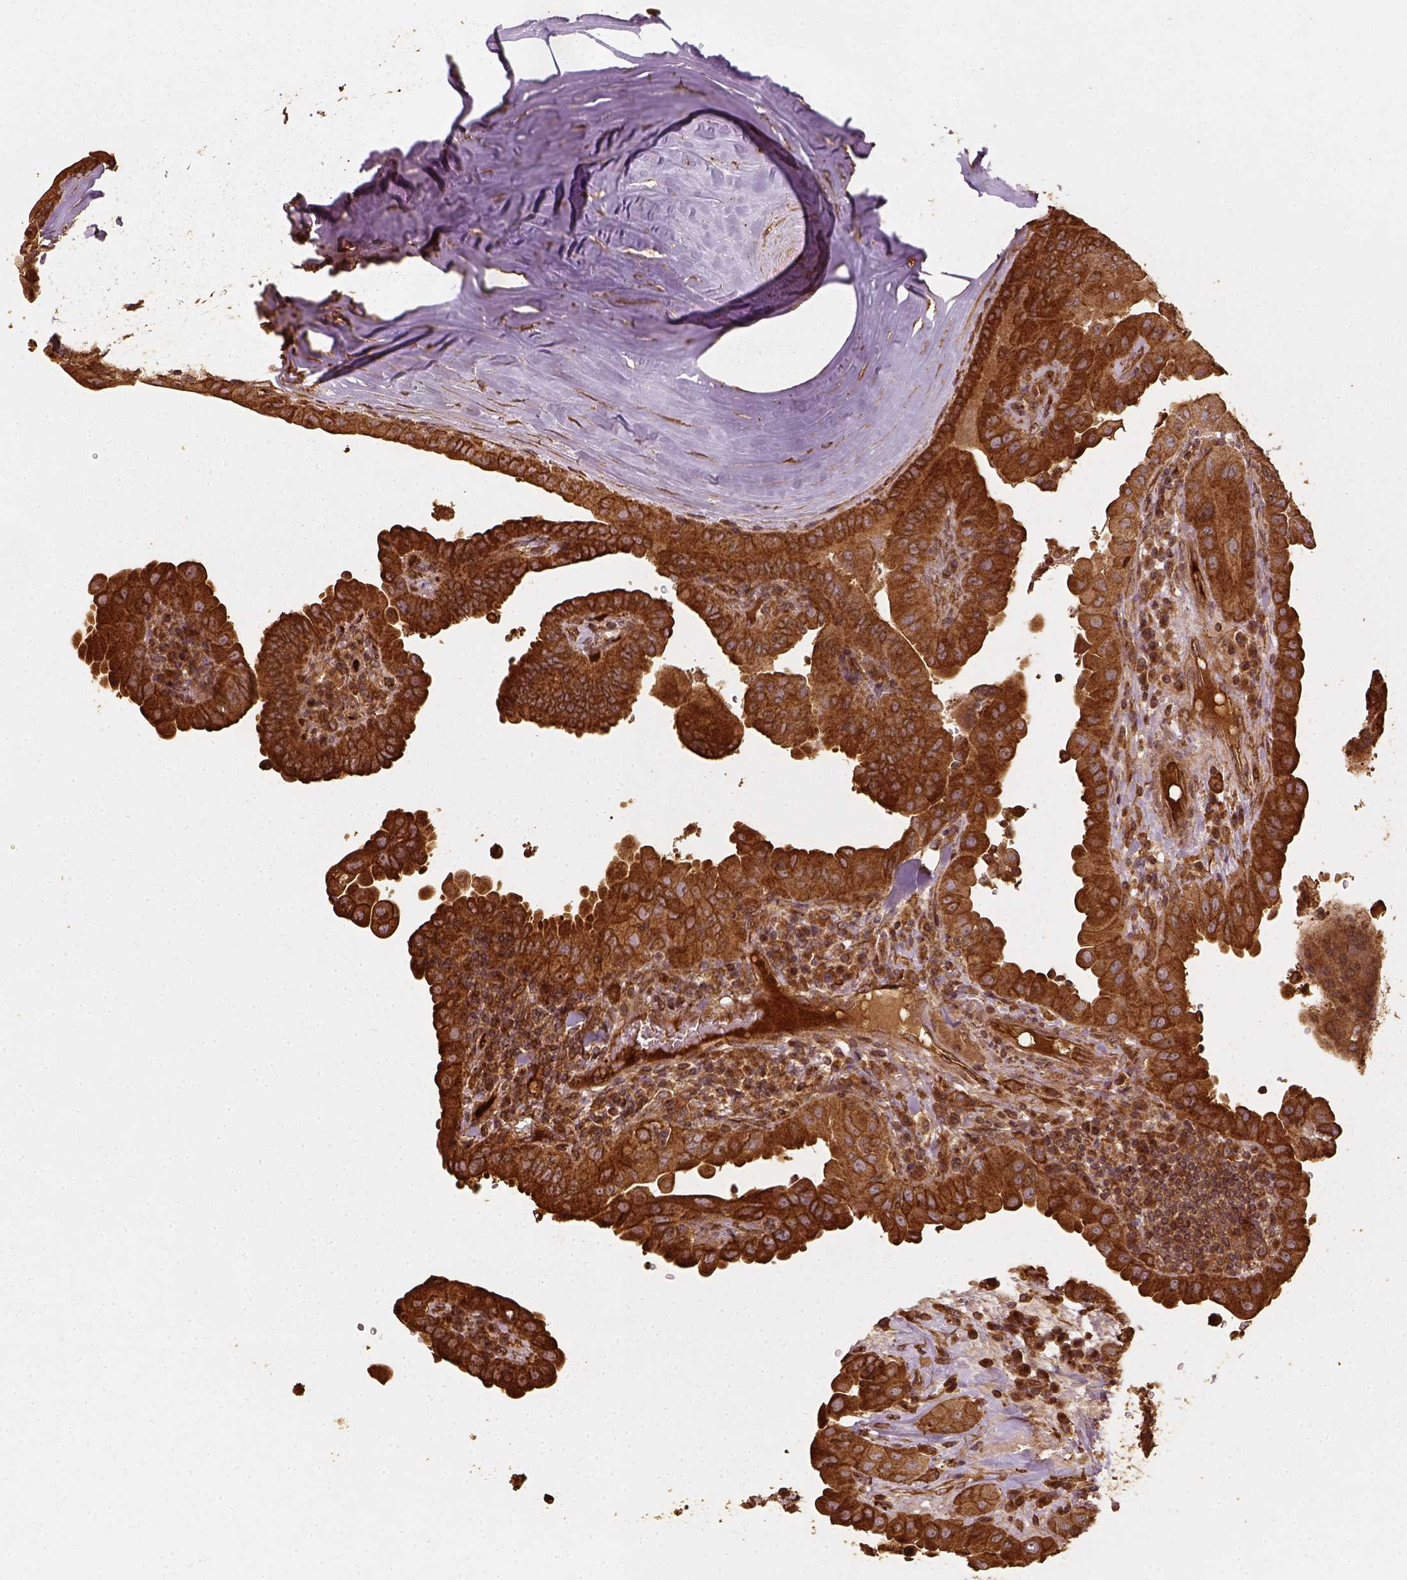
{"staining": {"intensity": "strong", "quantity": ">75%", "location": "cytoplasmic/membranous"}, "tissue": "thyroid cancer", "cell_type": "Tumor cells", "image_type": "cancer", "snomed": [{"axis": "morphology", "description": "Papillary adenocarcinoma, NOS"}, {"axis": "topography", "description": "Thyroid gland"}], "caption": "Immunohistochemical staining of thyroid cancer (papillary adenocarcinoma) displays high levels of strong cytoplasmic/membranous protein positivity in approximately >75% of tumor cells.", "gene": "VEGFA", "patient": {"sex": "female", "age": 37}}